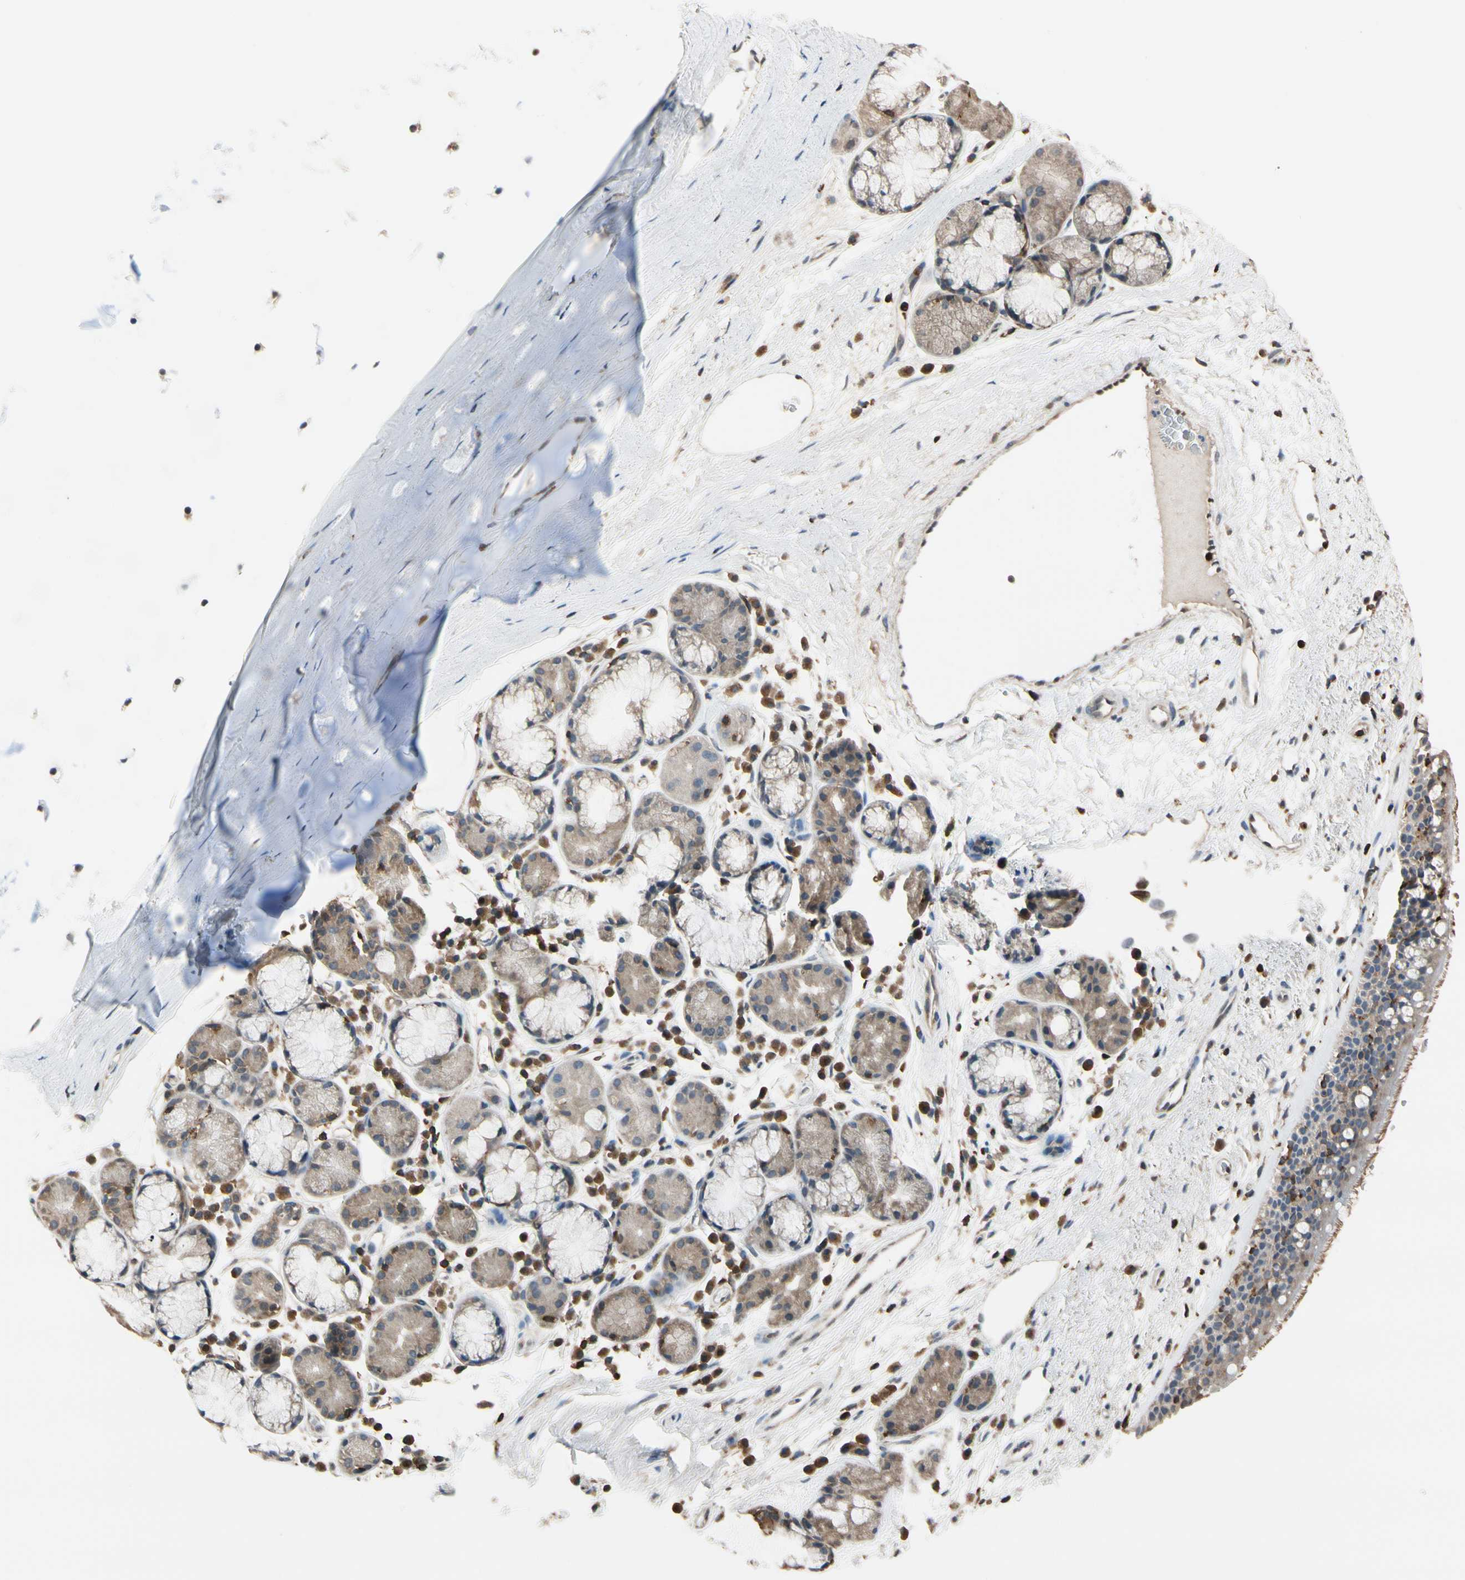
{"staining": {"intensity": "moderate", "quantity": ">75%", "location": "cytoplasmic/membranous"}, "tissue": "bronchus", "cell_type": "Respiratory epithelial cells", "image_type": "normal", "snomed": [{"axis": "morphology", "description": "Normal tissue, NOS"}, {"axis": "topography", "description": "Bronchus"}], "caption": "Moderate cytoplasmic/membranous positivity is present in approximately >75% of respiratory epithelial cells in benign bronchus. The staining was performed using DAB to visualize the protein expression in brown, while the nuclei were stained in blue with hematoxylin (Magnification: 20x).", "gene": "NFATC2", "patient": {"sex": "female", "age": 54}}